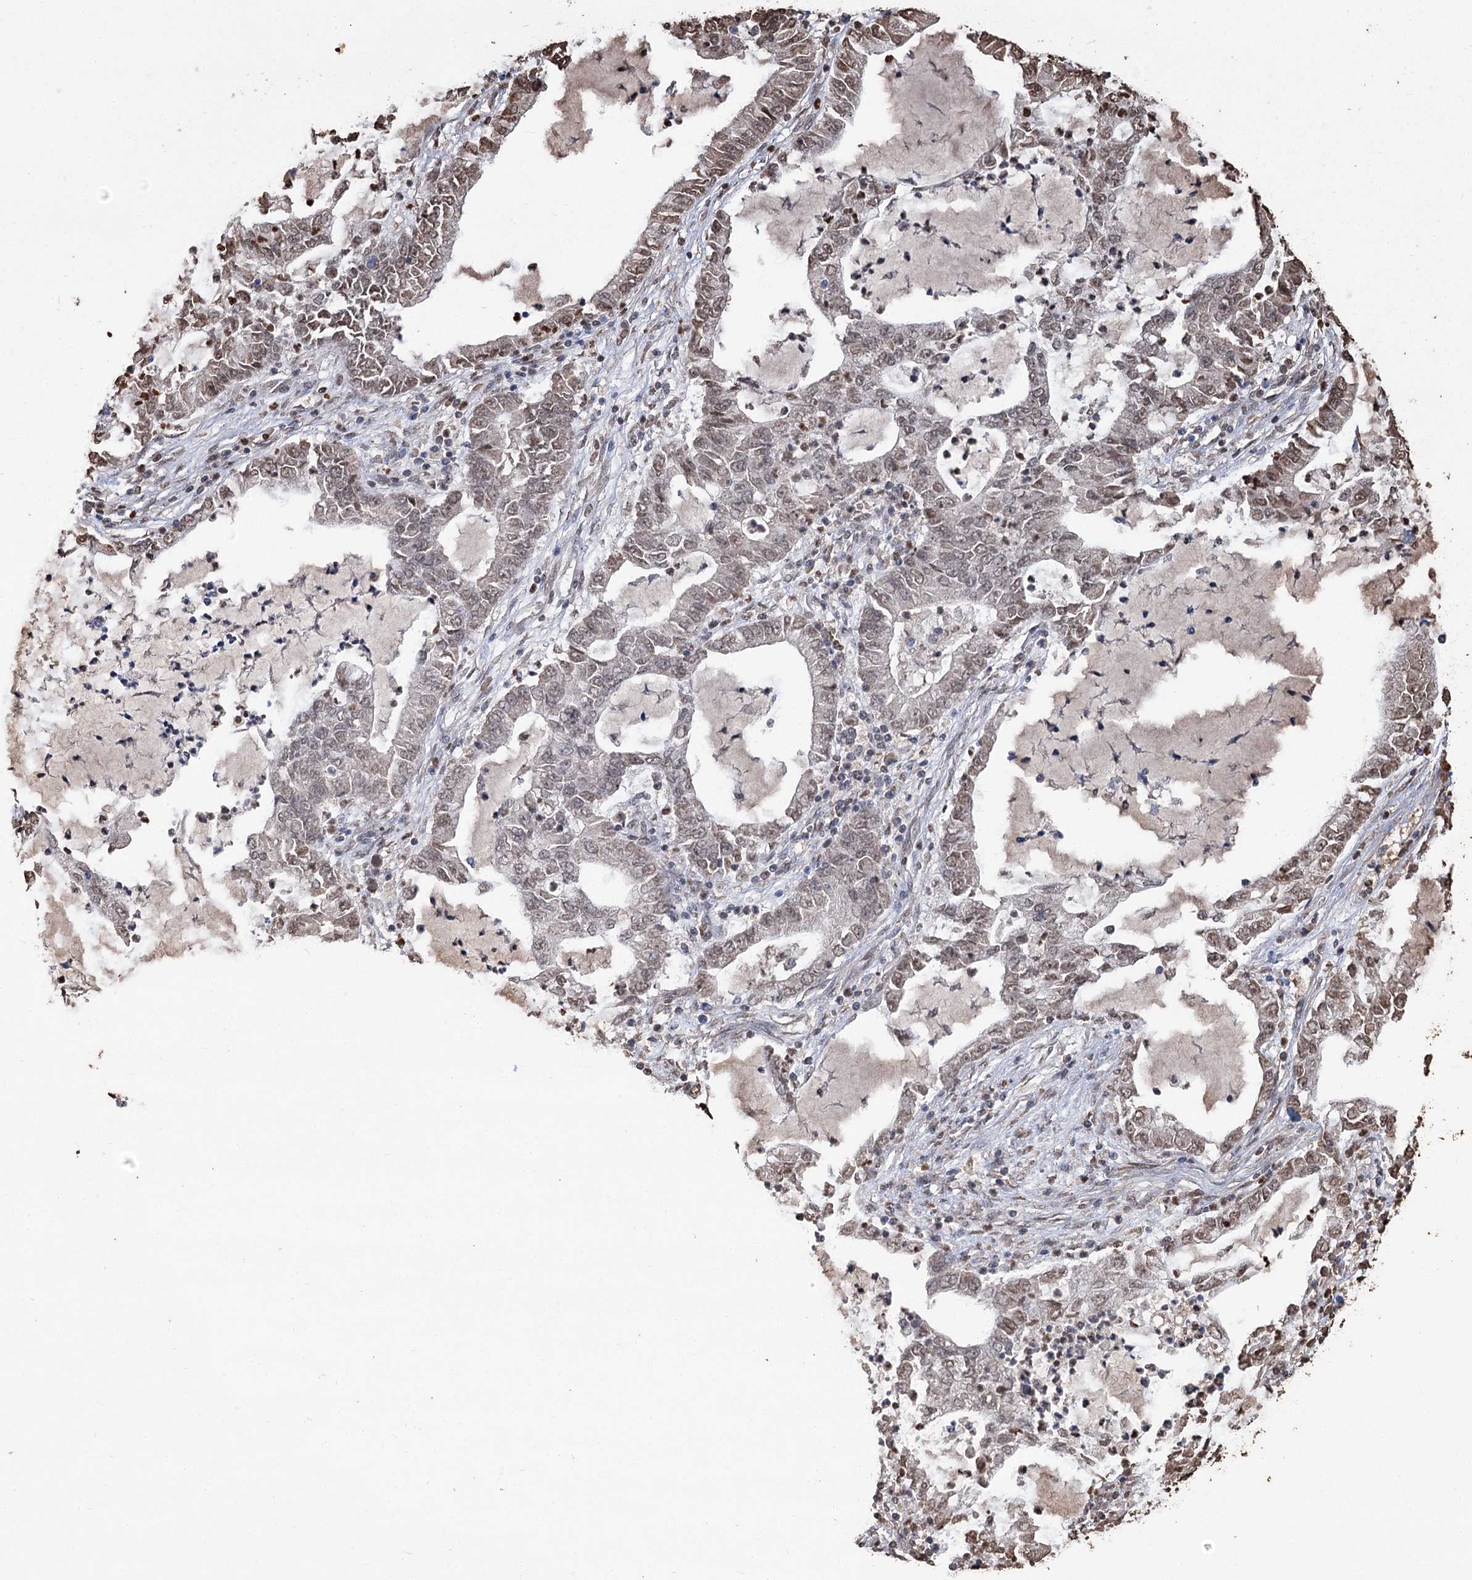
{"staining": {"intensity": "weak", "quantity": ">75%", "location": "nuclear"}, "tissue": "lung cancer", "cell_type": "Tumor cells", "image_type": "cancer", "snomed": [{"axis": "morphology", "description": "Adenocarcinoma, NOS"}, {"axis": "topography", "description": "Lung"}], "caption": "This is an image of immunohistochemistry (IHC) staining of lung adenocarcinoma, which shows weak staining in the nuclear of tumor cells.", "gene": "HBA1", "patient": {"sex": "female", "age": 51}}